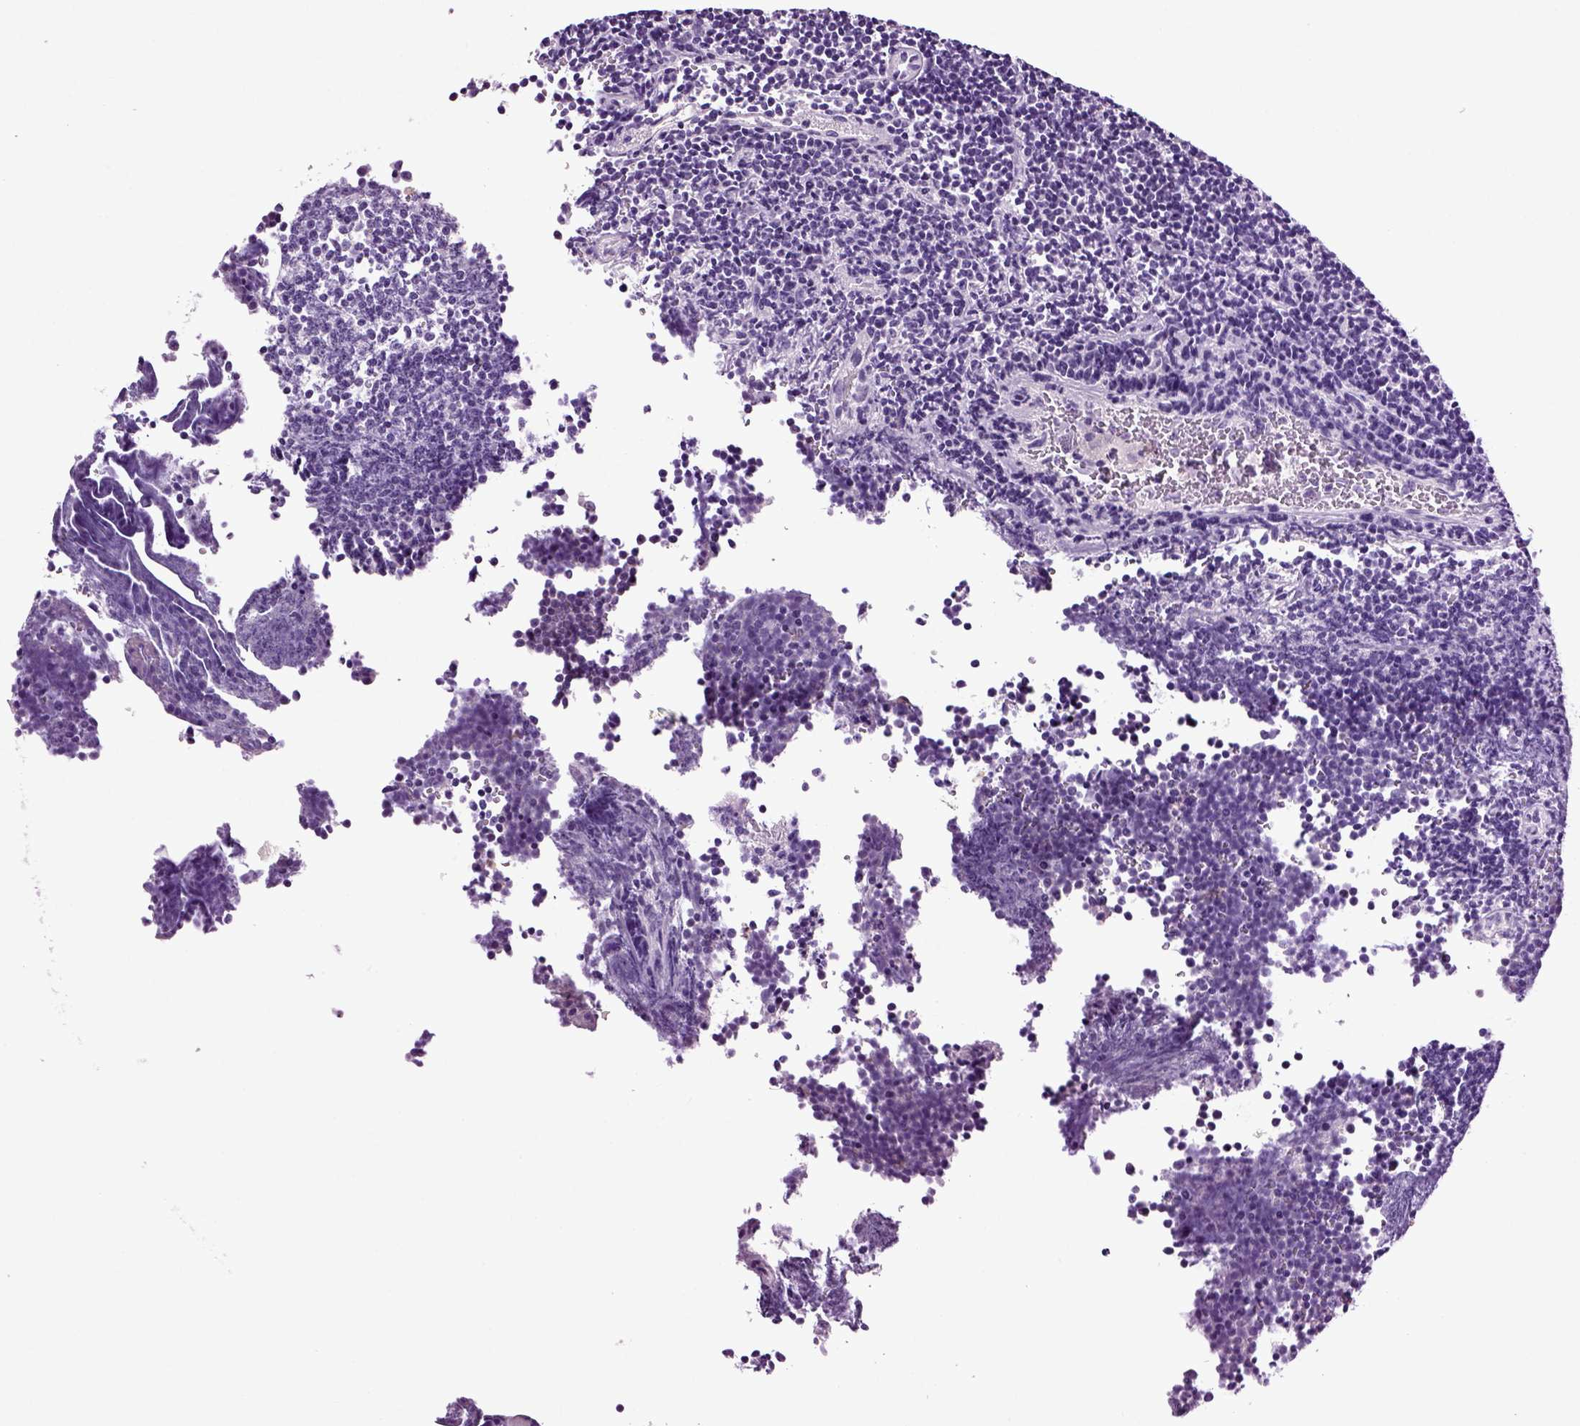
{"staining": {"intensity": "negative", "quantity": "none", "location": "none"}, "tissue": "lymphoma", "cell_type": "Tumor cells", "image_type": "cancer", "snomed": [{"axis": "morphology", "description": "Malignant lymphoma, non-Hodgkin's type, Low grade"}, {"axis": "topography", "description": "Brain"}], "caption": "The image demonstrates no staining of tumor cells in lymphoma. (Immunohistochemistry, brightfield microscopy, high magnification).", "gene": "FGF11", "patient": {"sex": "female", "age": 66}}